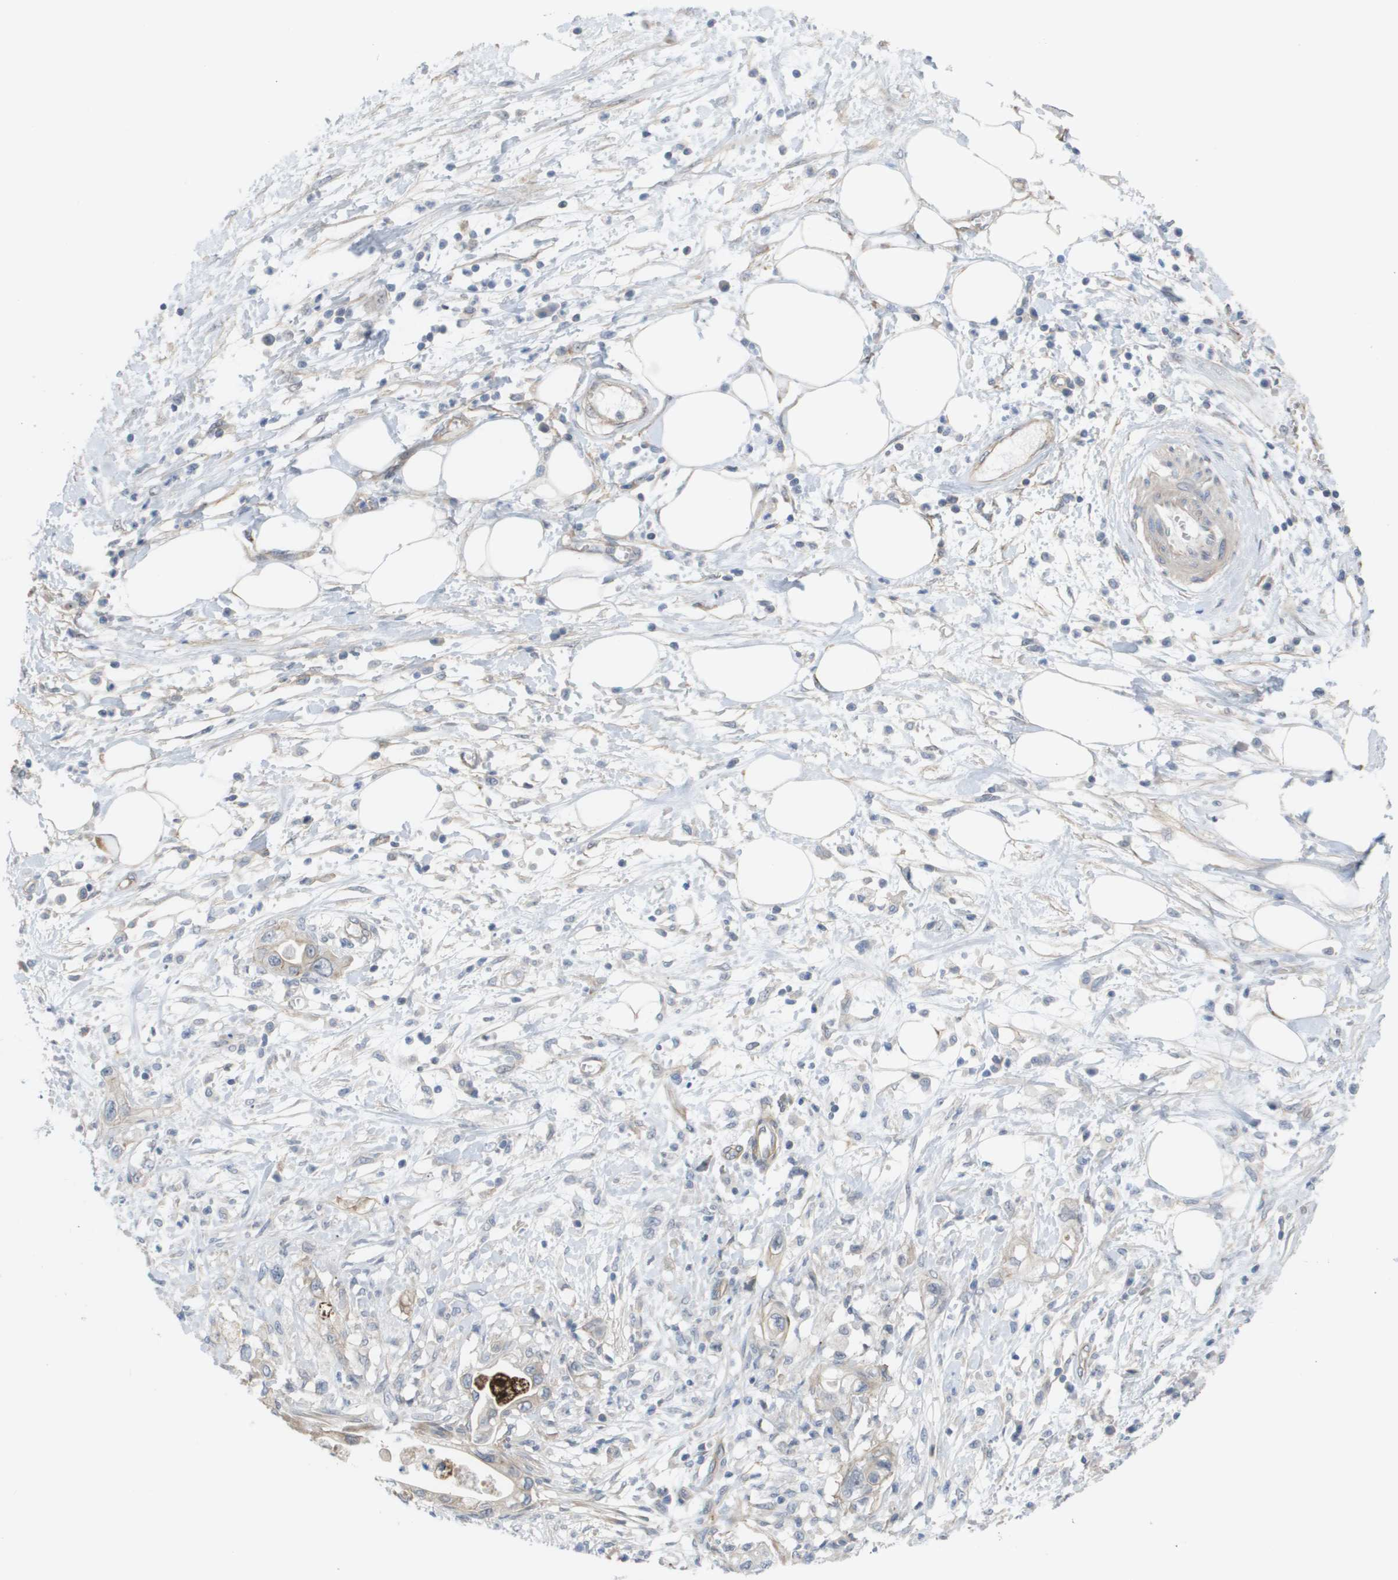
{"staining": {"intensity": "weak", "quantity": "25%-75%", "location": "cytoplasmic/membranous"}, "tissue": "pancreatic cancer", "cell_type": "Tumor cells", "image_type": "cancer", "snomed": [{"axis": "morphology", "description": "Adenocarcinoma, NOS"}, {"axis": "topography", "description": "Pancreas"}], "caption": "Weak cytoplasmic/membranous protein expression is present in about 25%-75% of tumor cells in pancreatic adenocarcinoma.", "gene": "MTARC2", "patient": {"sex": "male", "age": 56}}